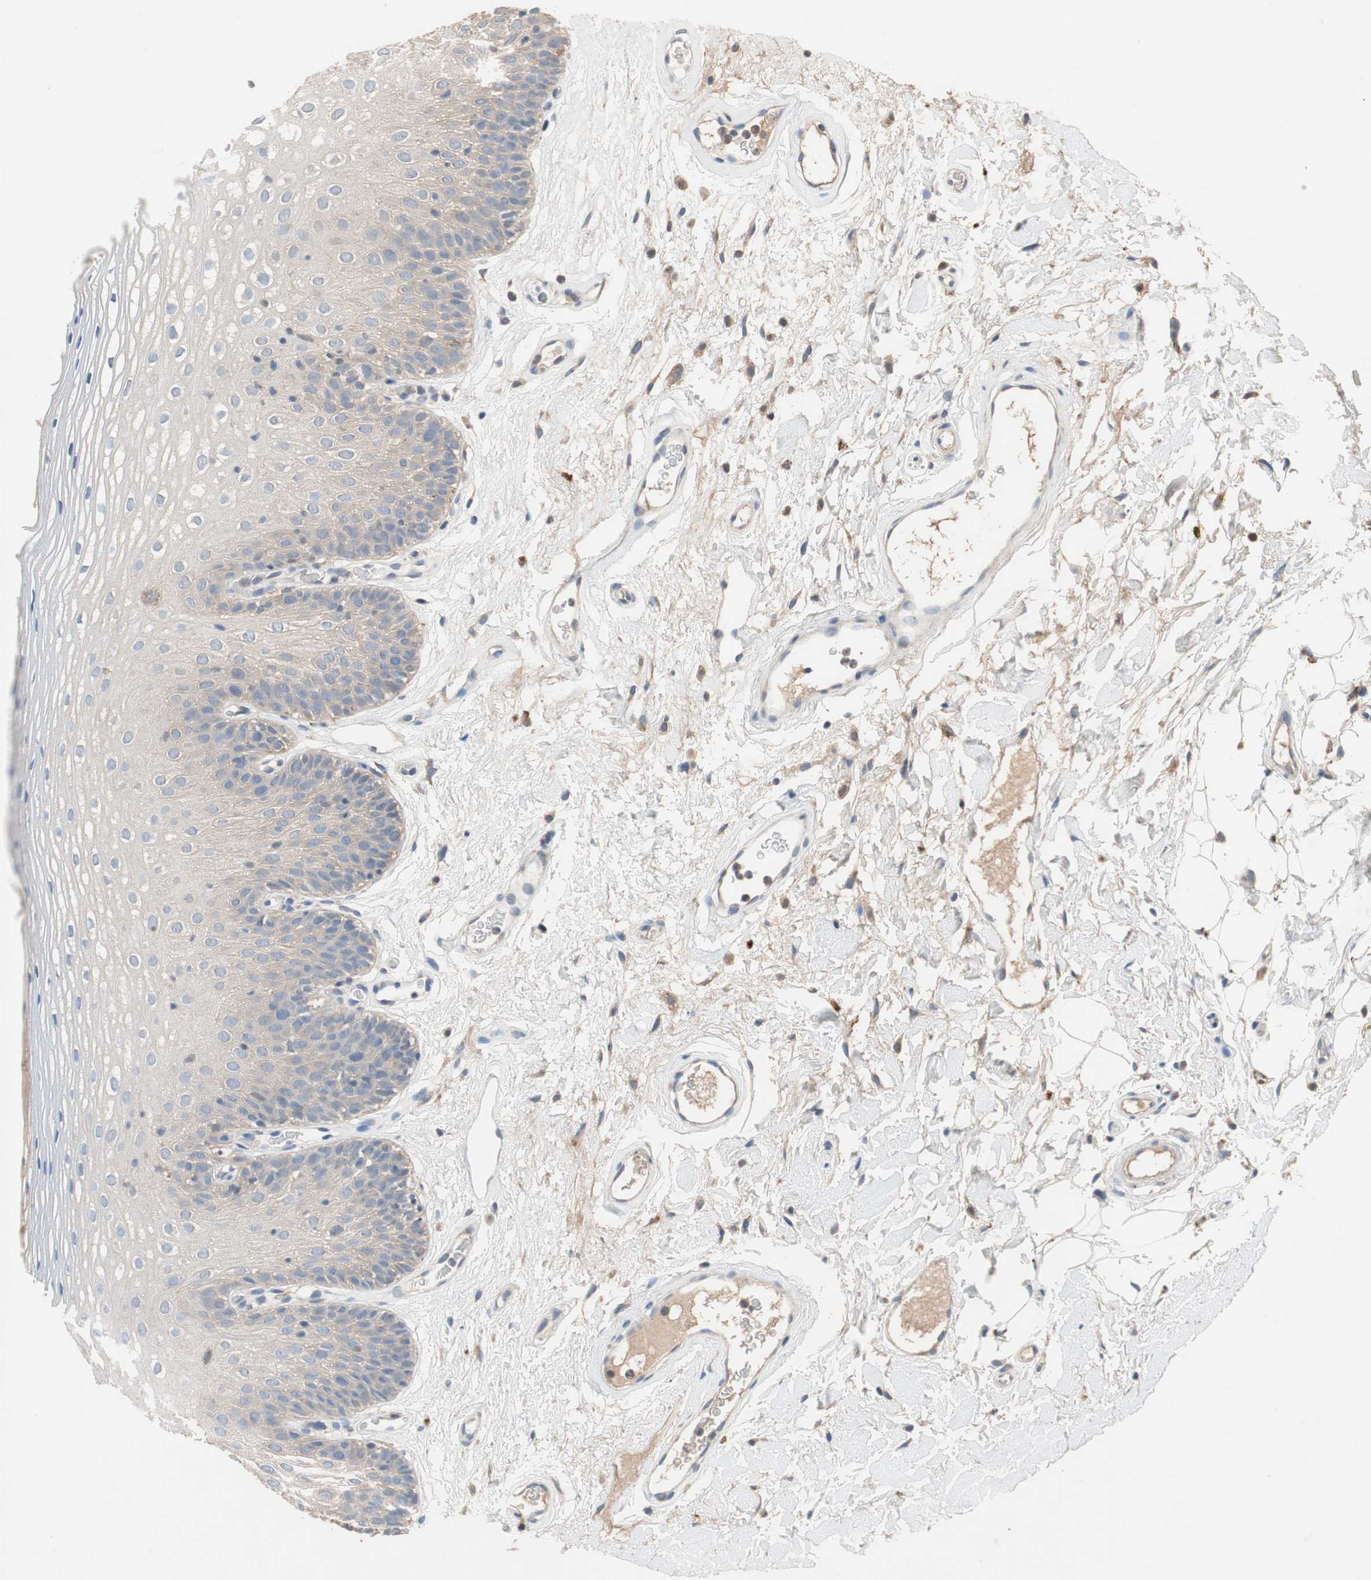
{"staining": {"intensity": "weak", "quantity": "<25%", "location": "cytoplasmic/membranous"}, "tissue": "oral mucosa", "cell_type": "Squamous epithelial cells", "image_type": "normal", "snomed": [{"axis": "morphology", "description": "Normal tissue, NOS"}, {"axis": "morphology", "description": "Squamous cell carcinoma, NOS"}, {"axis": "topography", "description": "Skeletal muscle"}, {"axis": "topography", "description": "Oral tissue"}], "caption": "DAB (3,3'-diaminobenzidine) immunohistochemical staining of benign human oral mucosa shows no significant staining in squamous epithelial cells.", "gene": "ADAP1", "patient": {"sex": "male", "age": 71}}